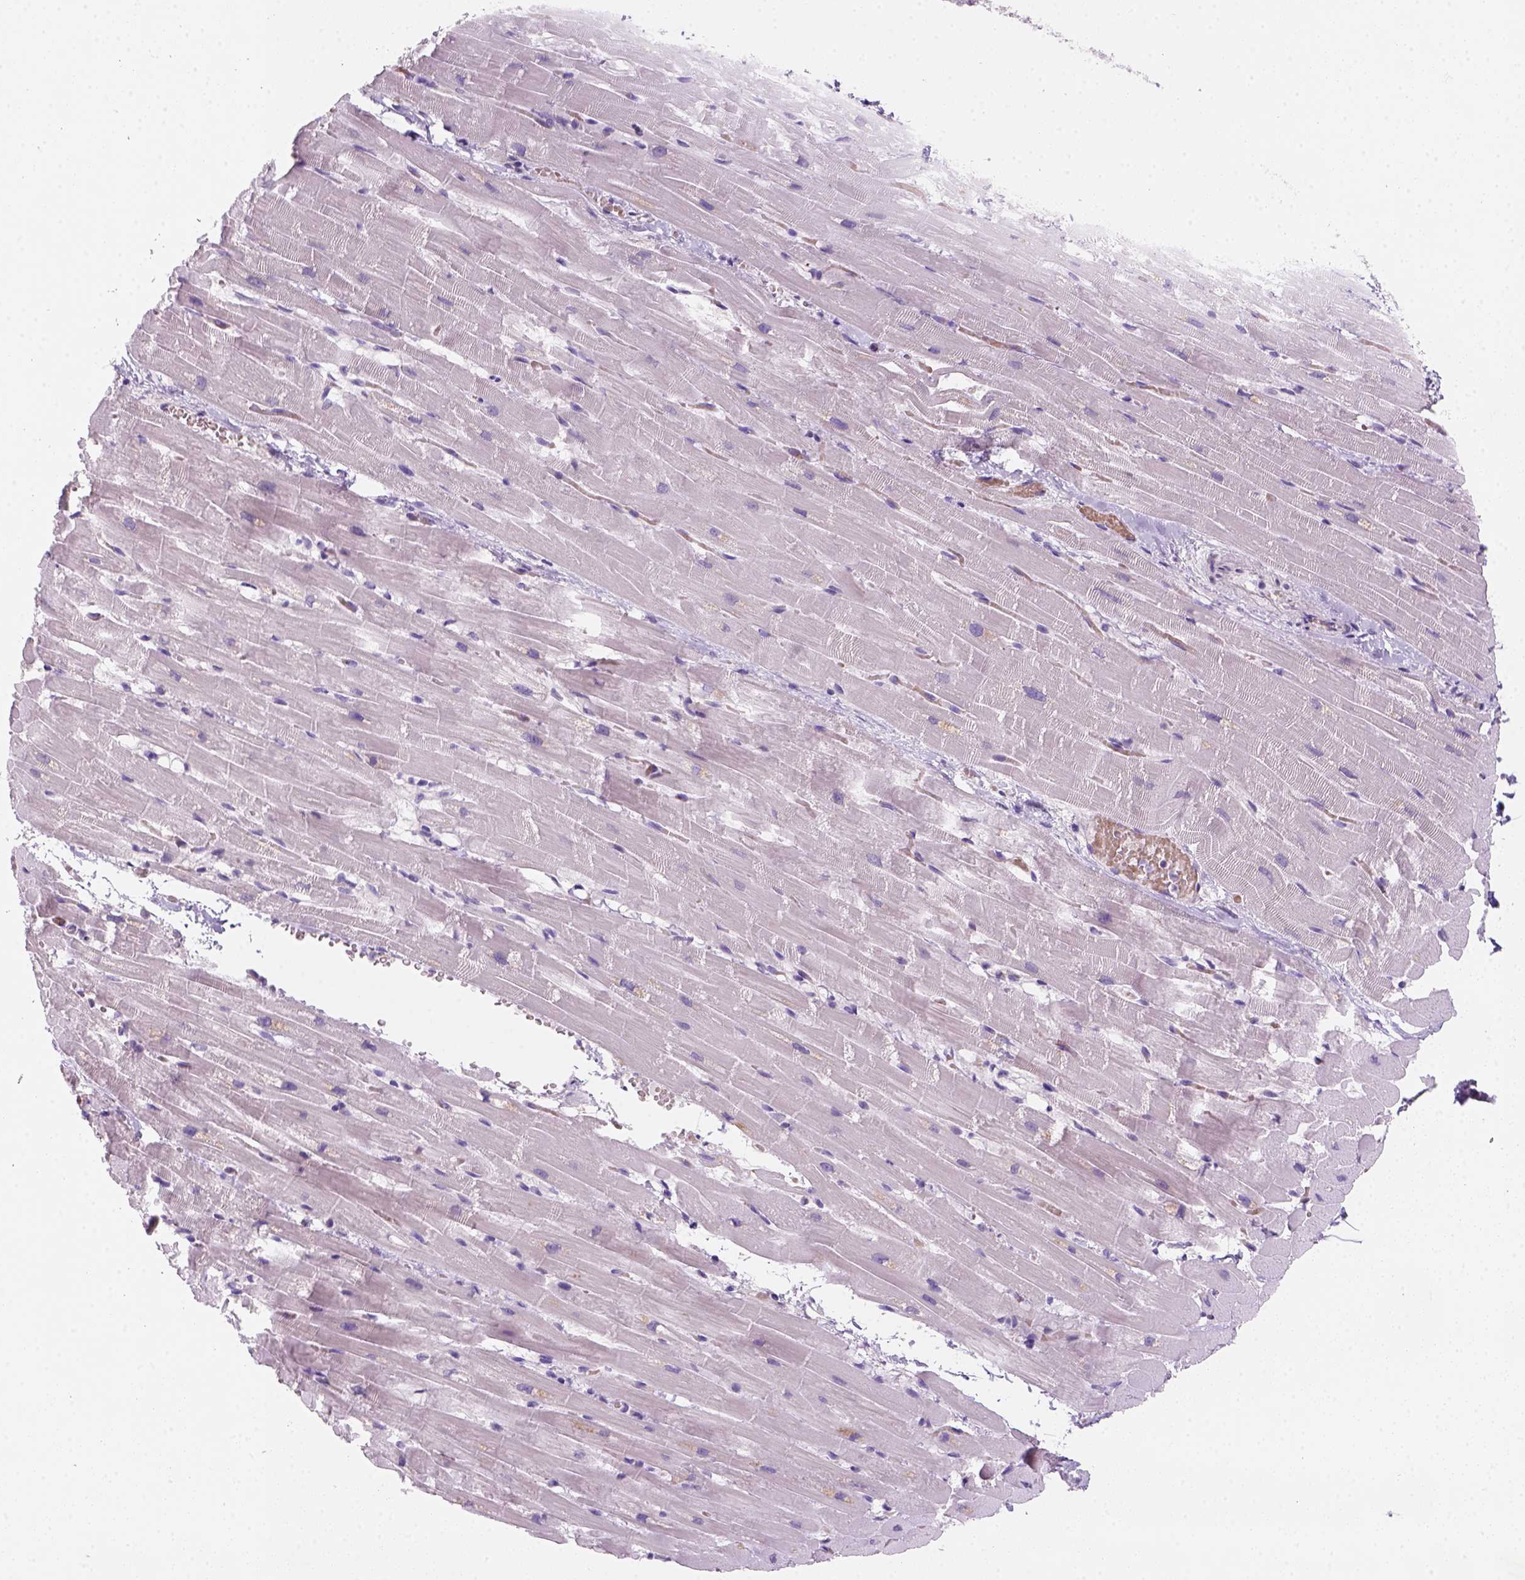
{"staining": {"intensity": "negative", "quantity": "none", "location": "none"}, "tissue": "heart muscle", "cell_type": "Cardiomyocytes", "image_type": "normal", "snomed": [{"axis": "morphology", "description": "Normal tissue, NOS"}, {"axis": "topography", "description": "Heart"}], "caption": "Immunohistochemistry (IHC) photomicrograph of normal heart muscle: heart muscle stained with DAB reveals no significant protein expression in cardiomyocytes.", "gene": "ZMAT4", "patient": {"sex": "male", "age": 37}}